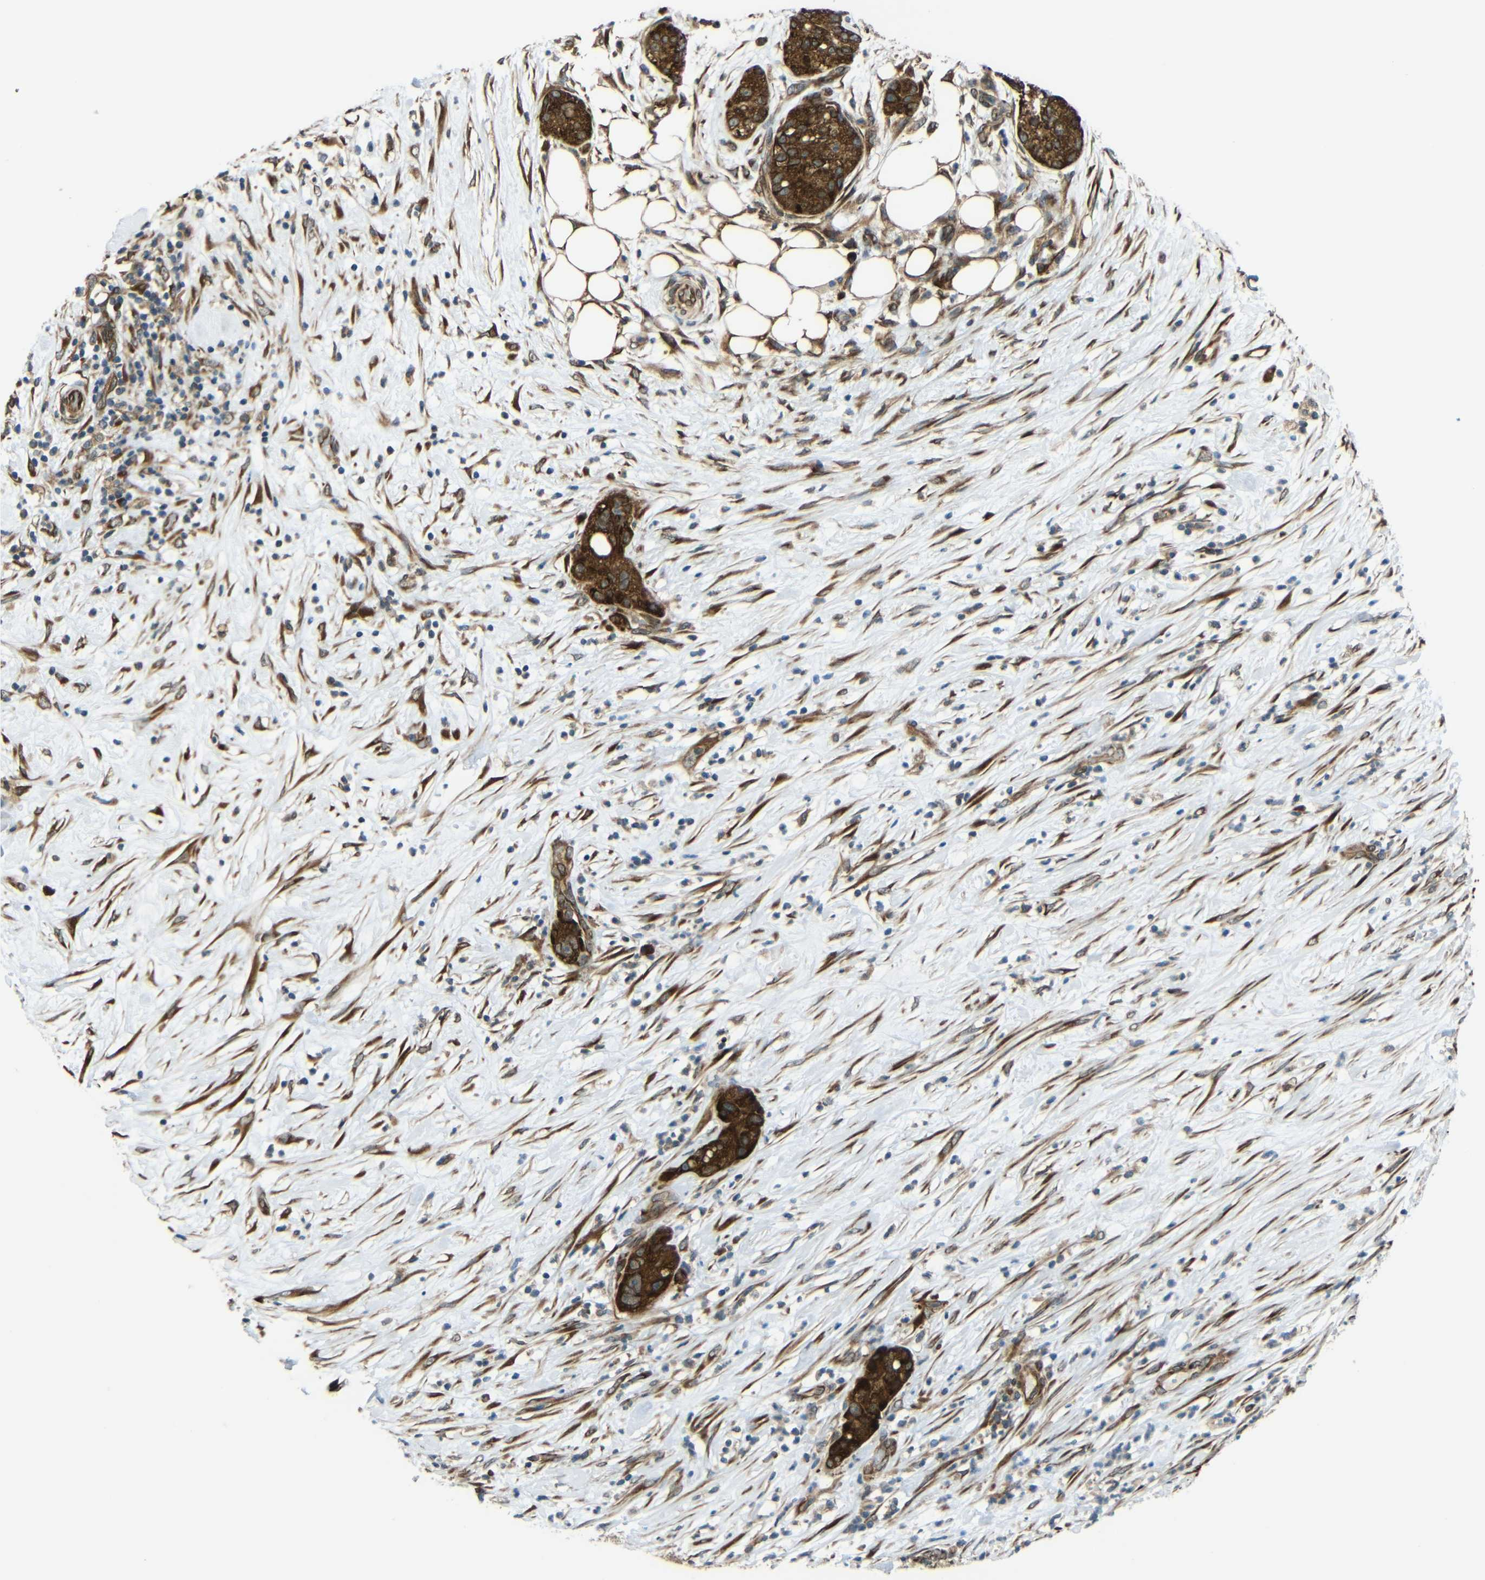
{"staining": {"intensity": "strong", "quantity": ">75%", "location": "cytoplasmic/membranous"}, "tissue": "pancreatic cancer", "cell_type": "Tumor cells", "image_type": "cancer", "snomed": [{"axis": "morphology", "description": "Adenocarcinoma, NOS"}, {"axis": "topography", "description": "Pancreas"}], "caption": "A brown stain shows strong cytoplasmic/membranous positivity of a protein in pancreatic adenocarcinoma tumor cells.", "gene": "VAPB", "patient": {"sex": "female", "age": 78}}